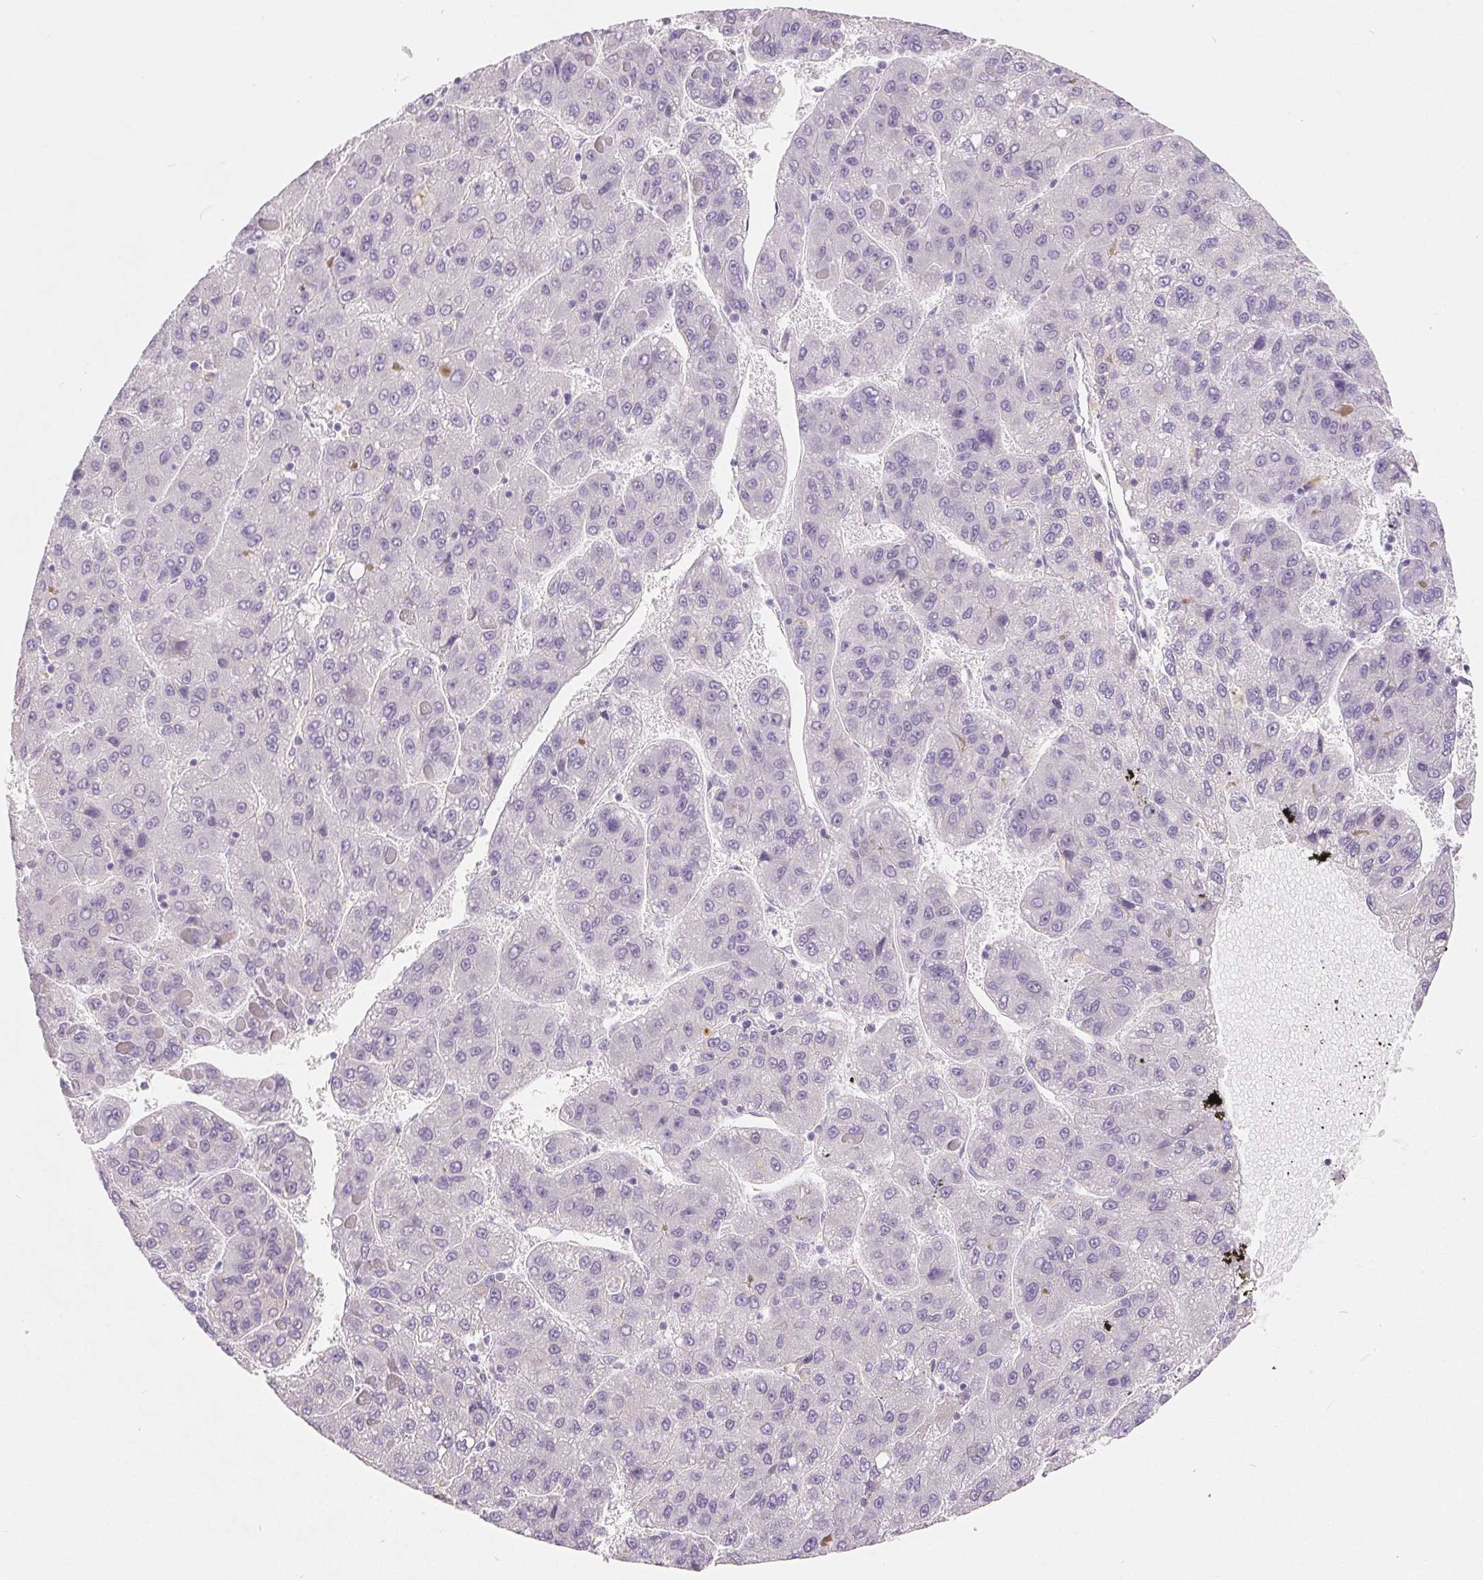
{"staining": {"intensity": "negative", "quantity": "none", "location": "none"}, "tissue": "liver cancer", "cell_type": "Tumor cells", "image_type": "cancer", "snomed": [{"axis": "morphology", "description": "Carcinoma, Hepatocellular, NOS"}, {"axis": "topography", "description": "Liver"}], "caption": "Immunohistochemistry (IHC) of human hepatocellular carcinoma (liver) demonstrates no staining in tumor cells.", "gene": "SPACA5B", "patient": {"sex": "female", "age": 82}}